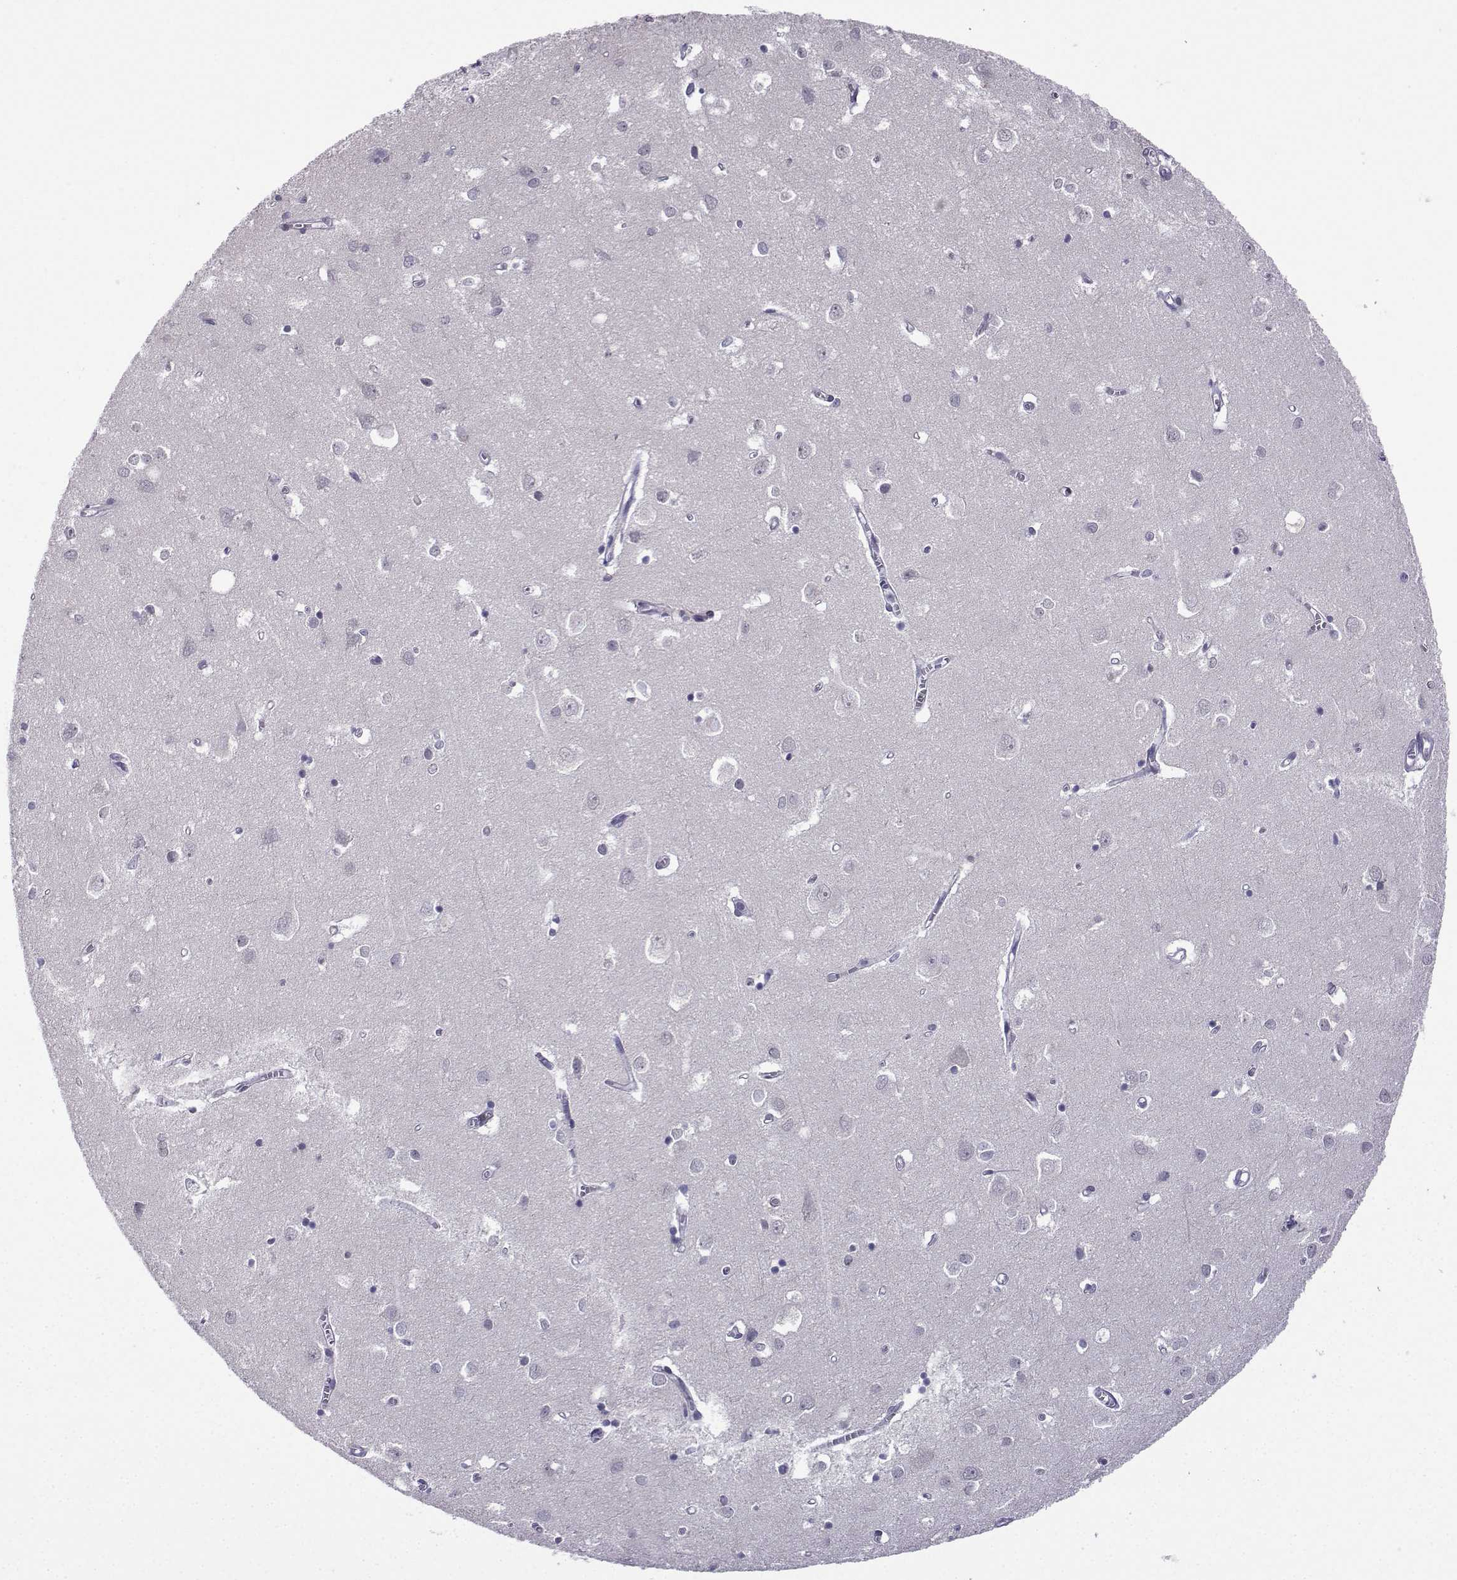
{"staining": {"intensity": "negative", "quantity": "none", "location": "none"}, "tissue": "cerebral cortex", "cell_type": "Endothelial cells", "image_type": "normal", "snomed": [{"axis": "morphology", "description": "Normal tissue, NOS"}, {"axis": "topography", "description": "Cerebral cortex"}], "caption": "The image exhibits no staining of endothelial cells in unremarkable cerebral cortex.", "gene": "FGF3", "patient": {"sex": "male", "age": 70}}